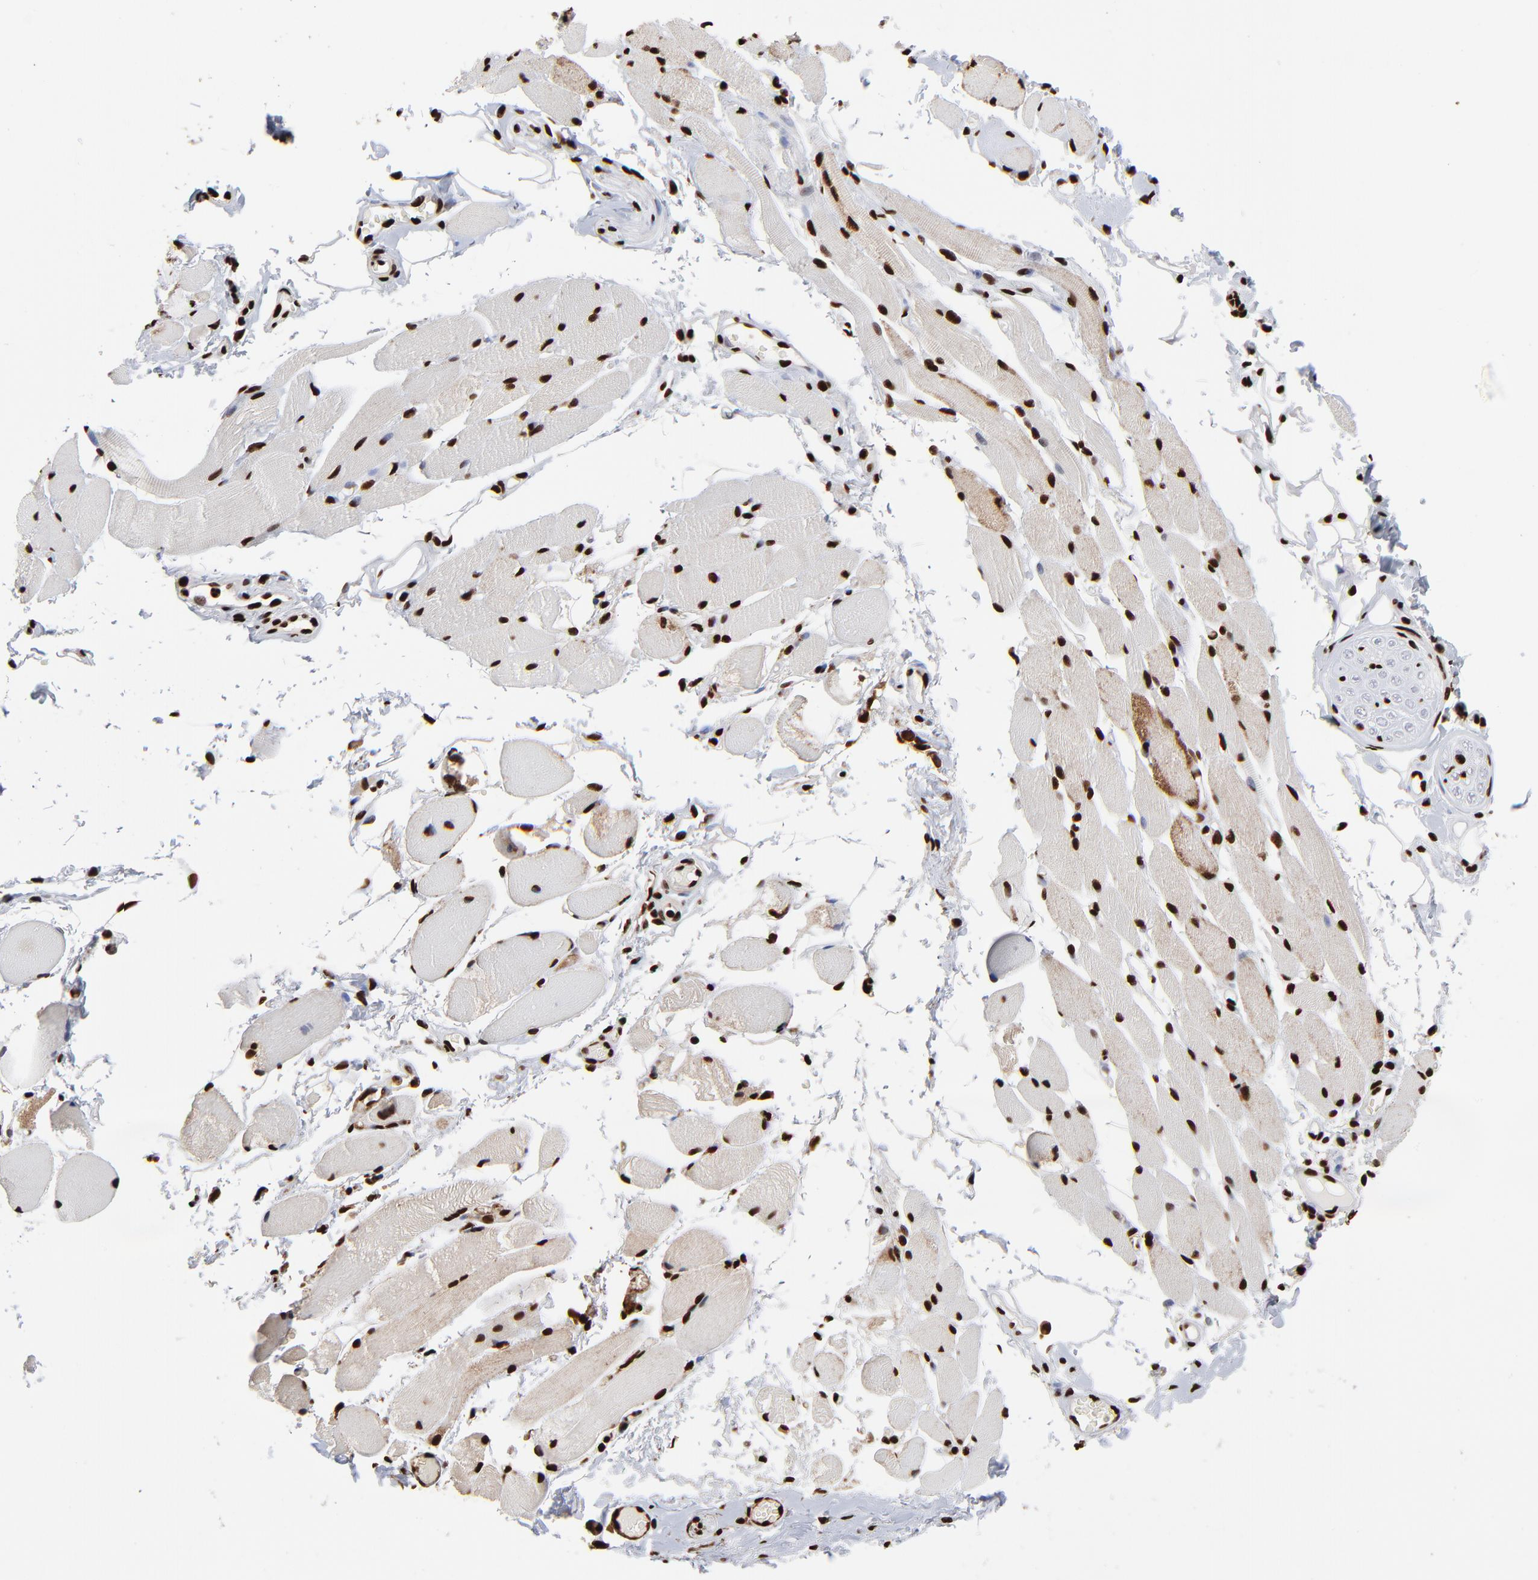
{"staining": {"intensity": "strong", "quantity": ">75%", "location": "nuclear"}, "tissue": "adipose tissue", "cell_type": "Adipocytes", "image_type": "normal", "snomed": [{"axis": "morphology", "description": "Normal tissue, NOS"}, {"axis": "morphology", "description": "Squamous cell carcinoma, NOS"}, {"axis": "topography", "description": "Skeletal muscle"}, {"axis": "topography", "description": "Soft tissue"}, {"axis": "topography", "description": "Oral tissue"}], "caption": "Adipose tissue stained with a brown dye shows strong nuclear positive positivity in approximately >75% of adipocytes.", "gene": "ZNF544", "patient": {"sex": "male", "age": 54}}